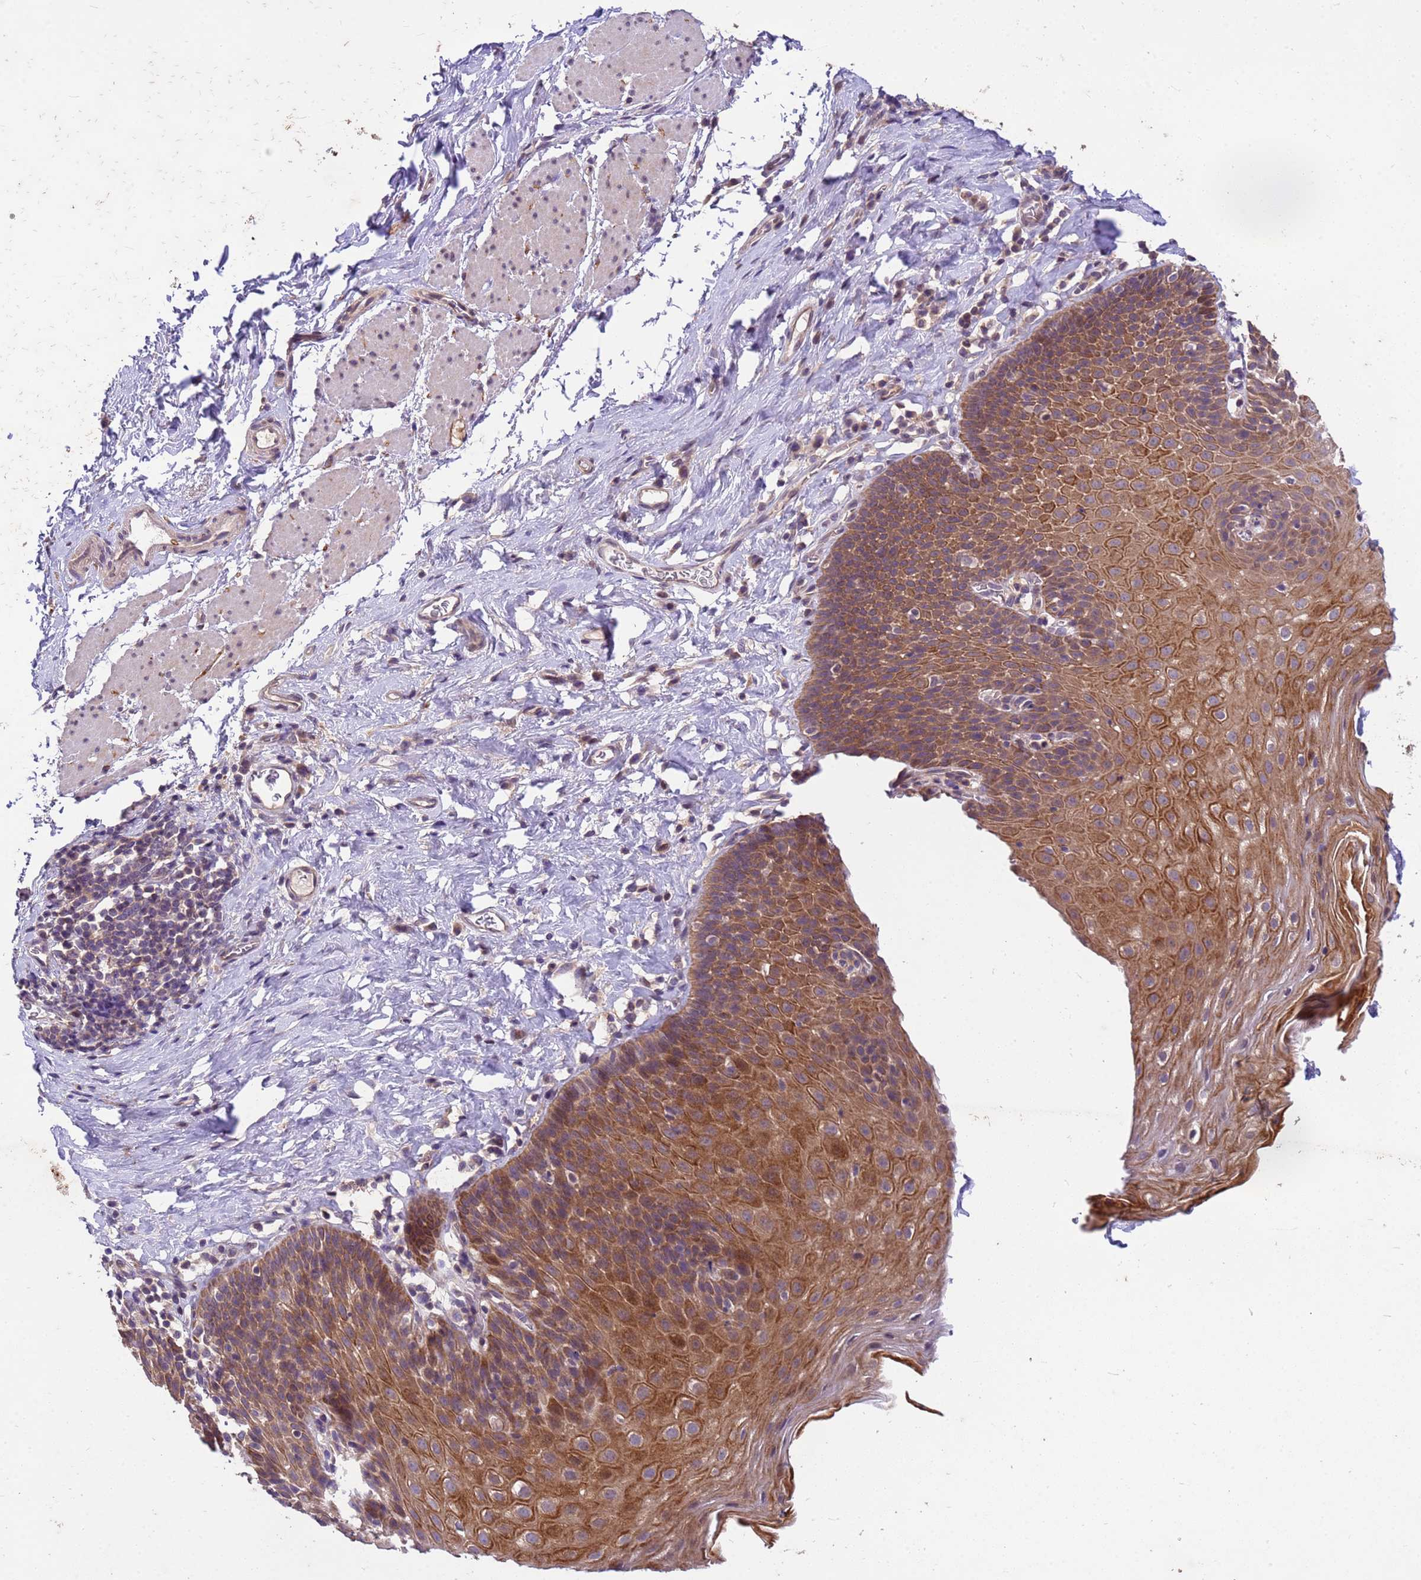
{"staining": {"intensity": "strong", "quantity": ">75%", "location": "cytoplasmic/membranous"}, "tissue": "esophagus", "cell_type": "Squamous epithelial cells", "image_type": "normal", "snomed": [{"axis": "morphology", "description": "Normal tissue, NOS"}, {"axis": "topography", "description": "Esophagus"}], "caption": "Immunohistochemical staining of unremarkable human esophagus reveals high levels of strong cytoplasmic/membranous expression in about >75% of squamous epithelial cells. Using DAB (3,3'-diaminobenzidine) (brown) and hematoxylin (blue) stains, captured at high magnification using brightfield microscopy.", "gene": "PPP2CA", "patient": {"sex": "female", "age": 61}}